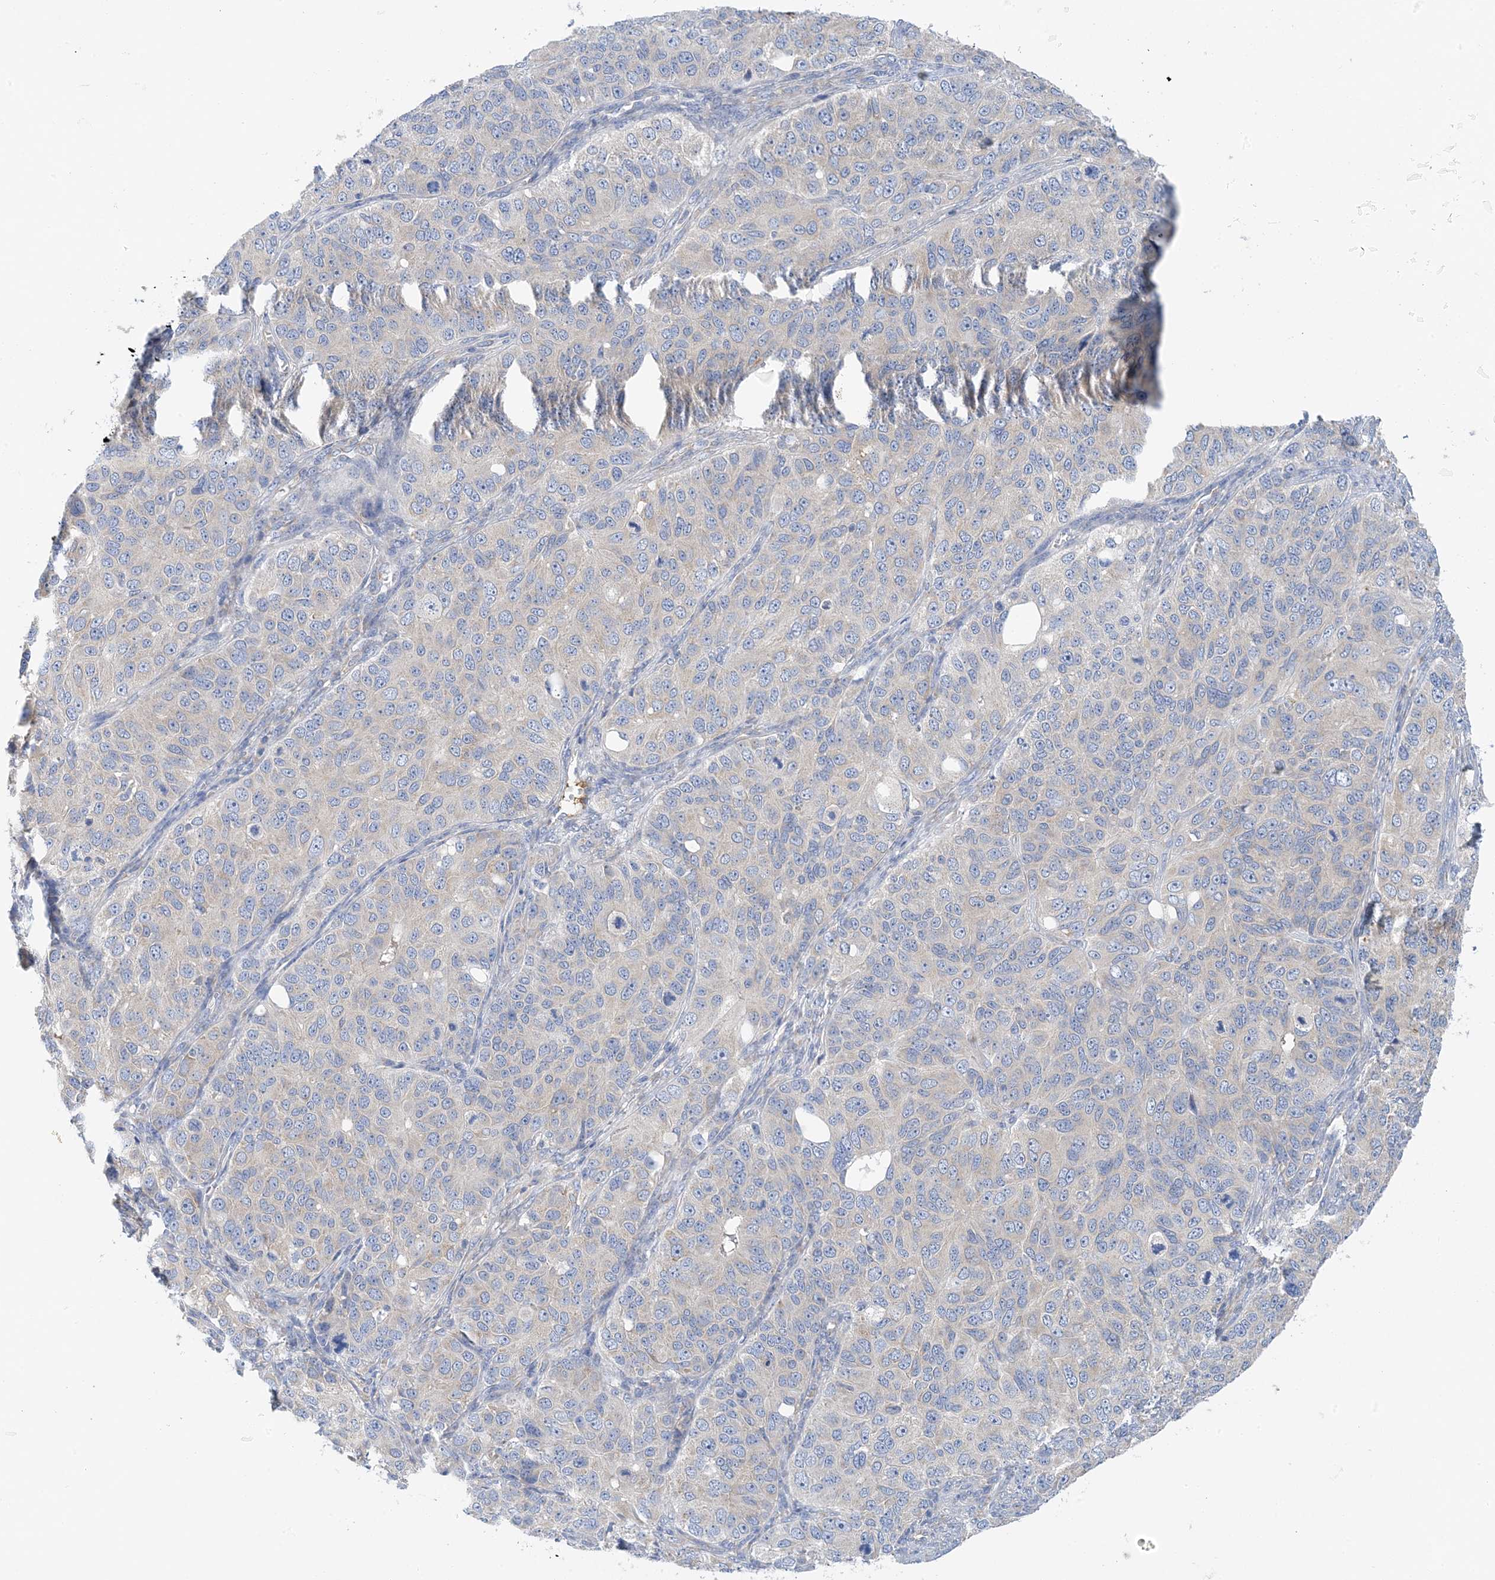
{"staining": {"intensity": "negative", "quantity": "none", "location": "none"}, "tissue": "ovarian cancer", "cell_type": "Tumor cells", "image_type": "cancer", "snomed": [{"axis": "morphology", "description": "Carcinoma, endometroid"}, {"axis": "topography", "description": "Ovary"}], "caption": "High magnification brightfield microscopy of ovarian endometroid carcinoma stained with DAB (brown) and counterstained with hematoxylin (blue): tumor cells show no significant staining. Nuclei are stained in blue.", "gene": "SLC5A11", "patient": {"sex": "female", "age": 51}}